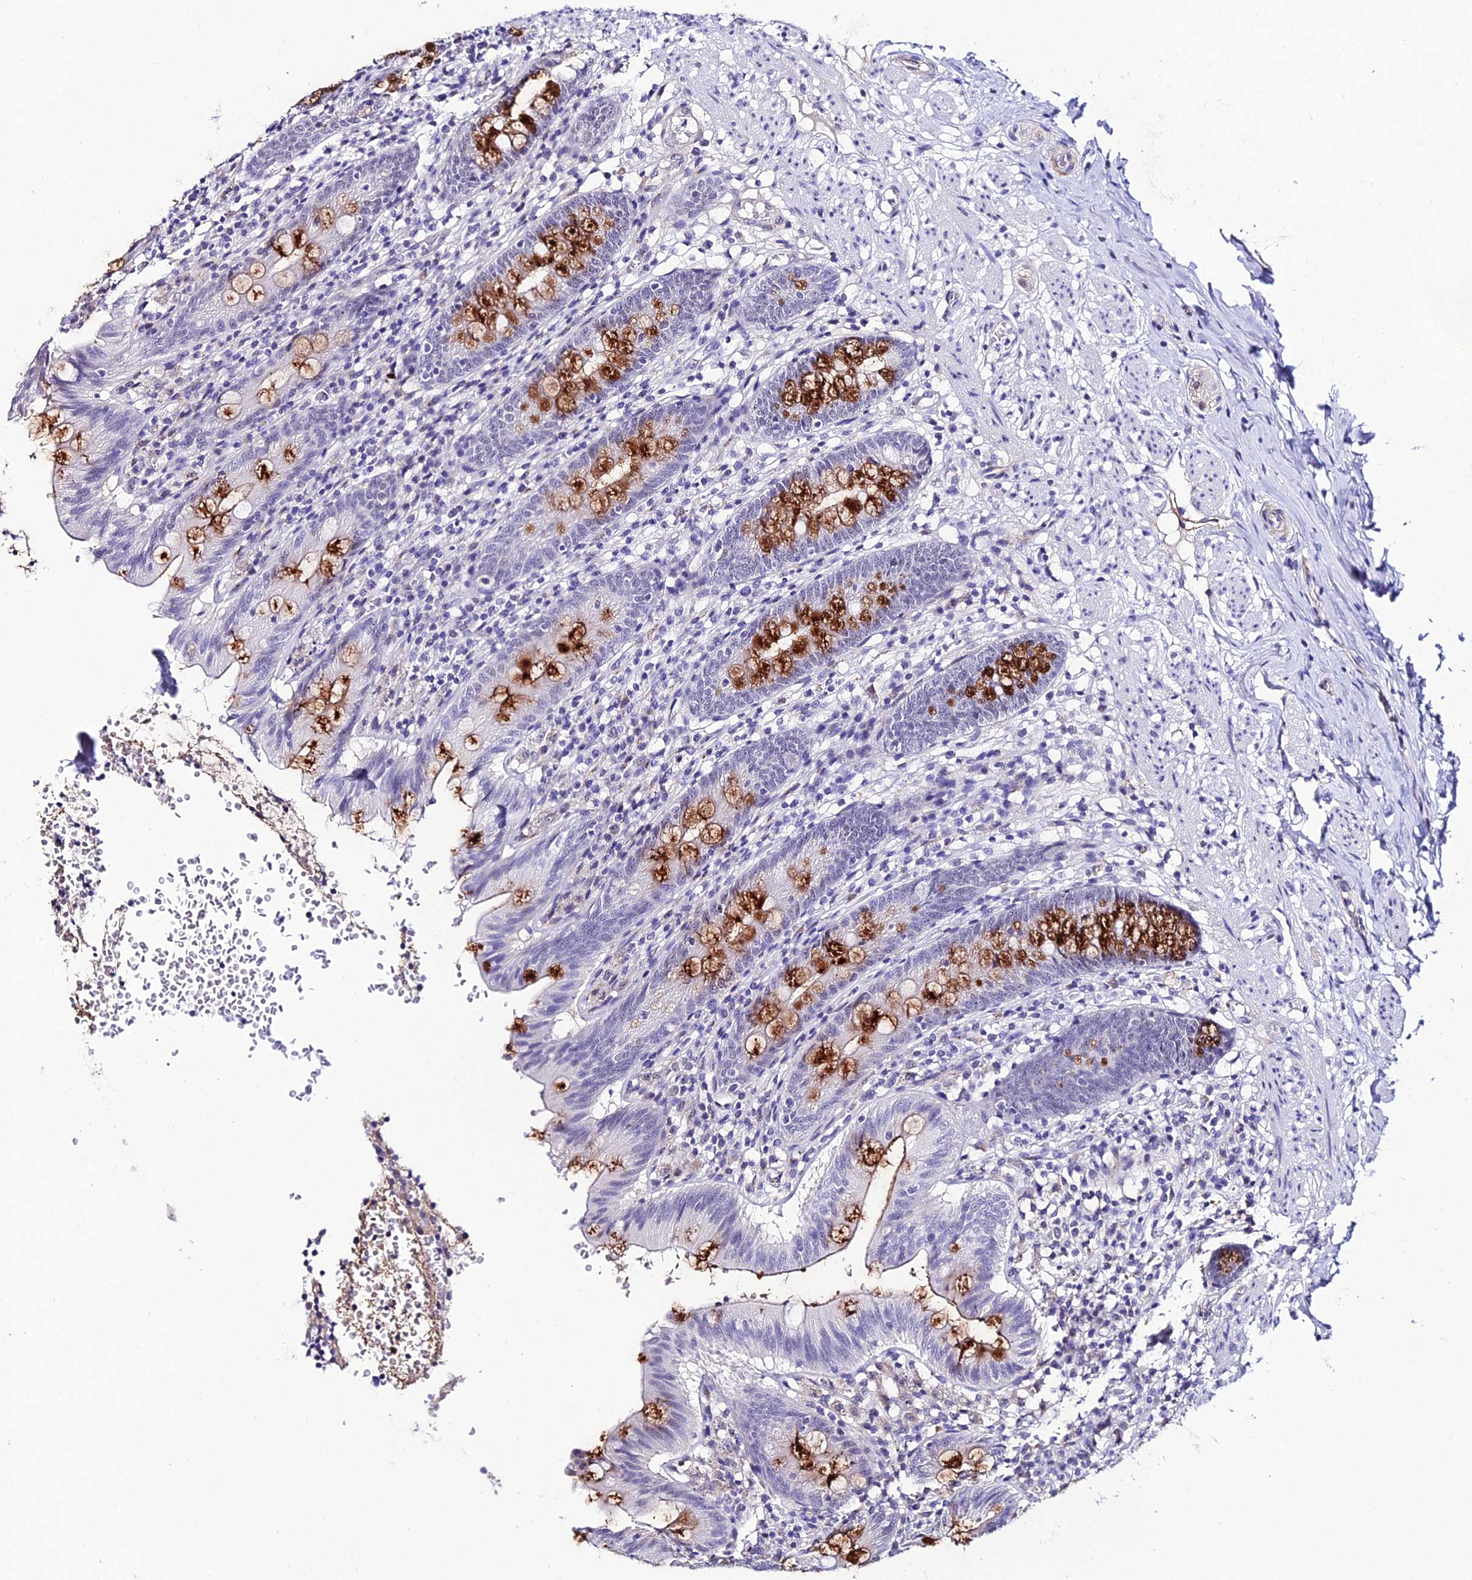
{"staining": {"intensity": "strong", "quantity": "25%-75%", "location": "cytoplasmic/membranous"}, "tissue": "appendix", "cell_type": "Glandular cells", "image_type": "normal", "snomed": [{"axis": "morphology", "description": "Normal tissue, NOS"}, {"axis": "topography", "description": "Appendix"}], "caption": "IHC (DAB (3,3'-diaminobenzidine)) staining of benign appendix exhibits strong cytoplasmic/membranous protein staining in approximately 25%-75% of glandular cells. Using DAB (brown) and hematoxylin (blue) stains, captured at high magnification using brightfield microscopy.", "gene": "SYT15B", "patient": {"sex": "male", "age": 55}}